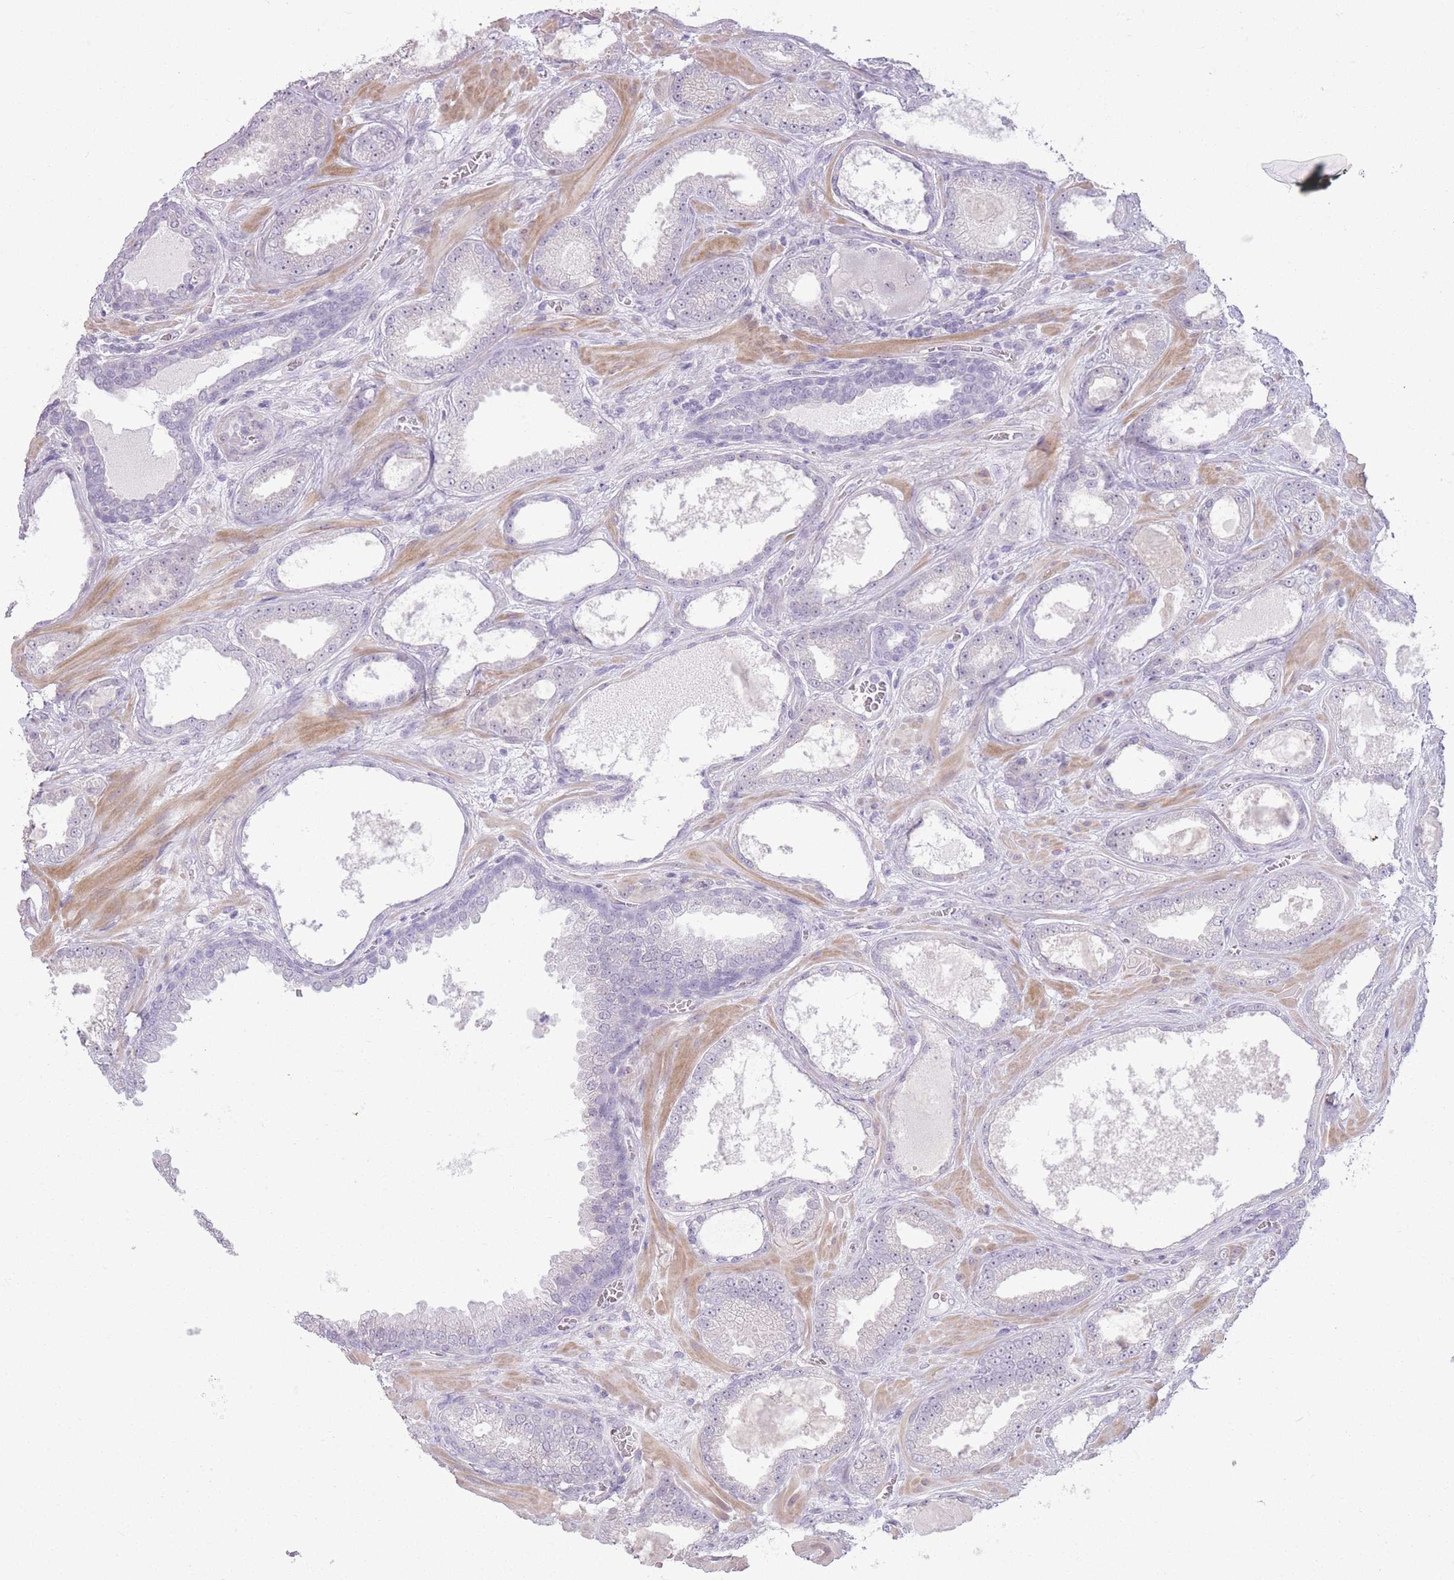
{"staining": {"intensity": "negative", "quantity": "none", "location": "none"}, "tissue": "prostate cancer", "cell_type": "Tumor cells", "image_type": "cancer", "snomed": [{"axis": "morphology", "description": "Adenocarcinoma, Low grade"}, {"axis": "topography", "description": "Prostate"}], "caption": "Immunohistochemistry (IHC) of human low-grade adenocarcinoma (prostate) demonstrates no positivity in tumor cells.", "gene": "ZBTB24", "patient": {"sex": "male", "age": 57}}